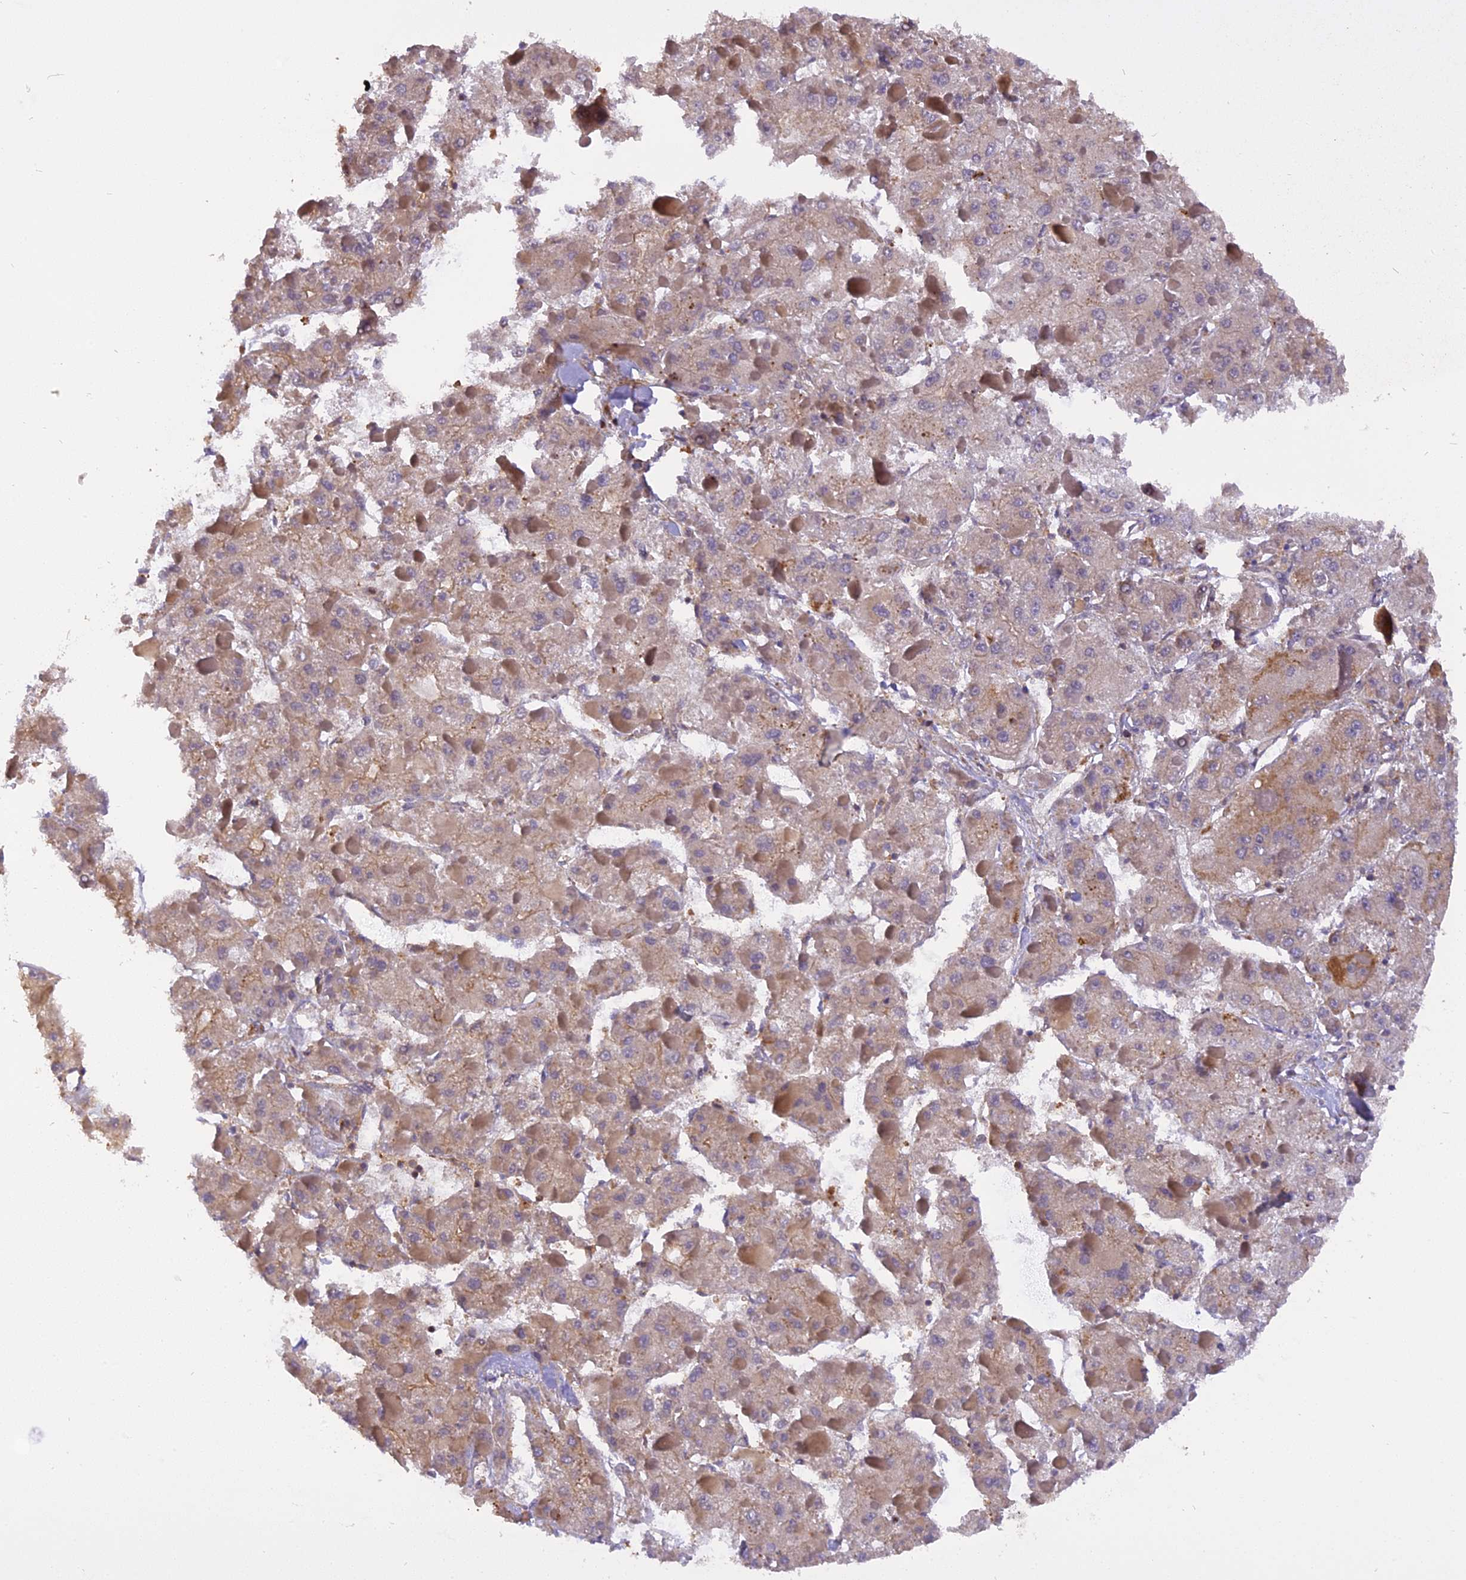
{"staining": {"intensity": "weak", "quantity": "25%-75%", "location": "cytoplasmic/membranous"}, "tissue": "liver cancer", "cell_type": "Tumor cells", "image_type": "cancer", "snomed": [{"axis": "morphology", "description": "Carcinoma, Hepatocellular, NOS"}, {"axis": "topography", "description": "Liver"}], "caption": "Approximately 25%-75% of tumor cells in hepatocellular carcinoma (liver) display weak cytoplasmic/membranous protein staining as visualized by brown immunohistochemical staining.", "gene": "STOML1", "patient": {"sex": "female", "age": 73}}